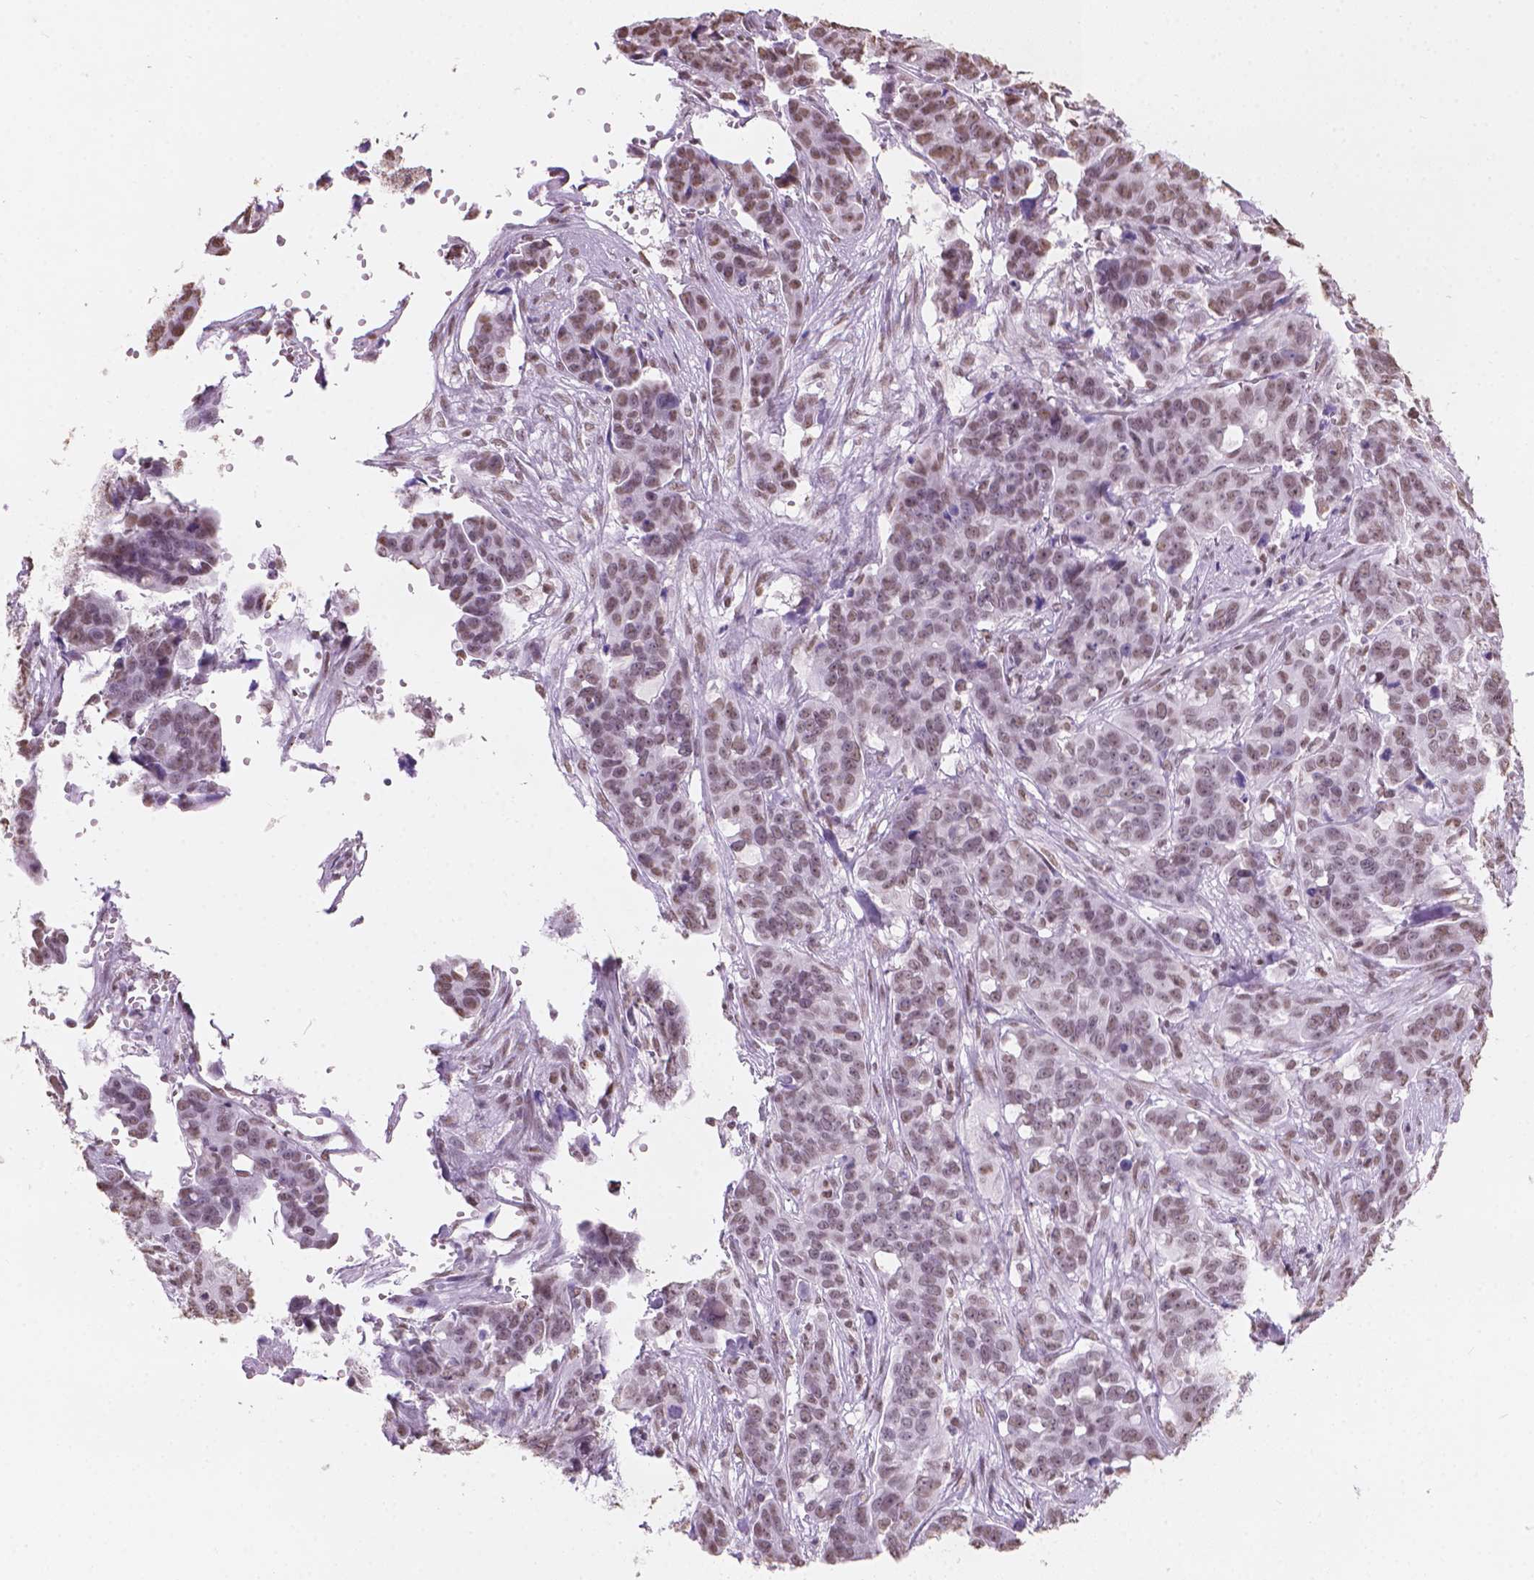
{"staining": {"intensity": "weak", "quantity": ">75%", "location": "nuclear"}, "tissue": "ovarian cancer", "cell_type": "Tumor cells", "image_type": "cancer", "snomed": [{"axis": "morphology", "description": "Carcinoma, endometroid"}, {"axis": "topography", "description": "Ovary"}], "caption": "Ovarian cancer (endometroid carcinoma) stained for a protein (brown) shows weak nuclear positive staining in approximately >75% of tumor cells.", "gene": "PIAS2", "patient": {"sex": "female", "age": 78}}